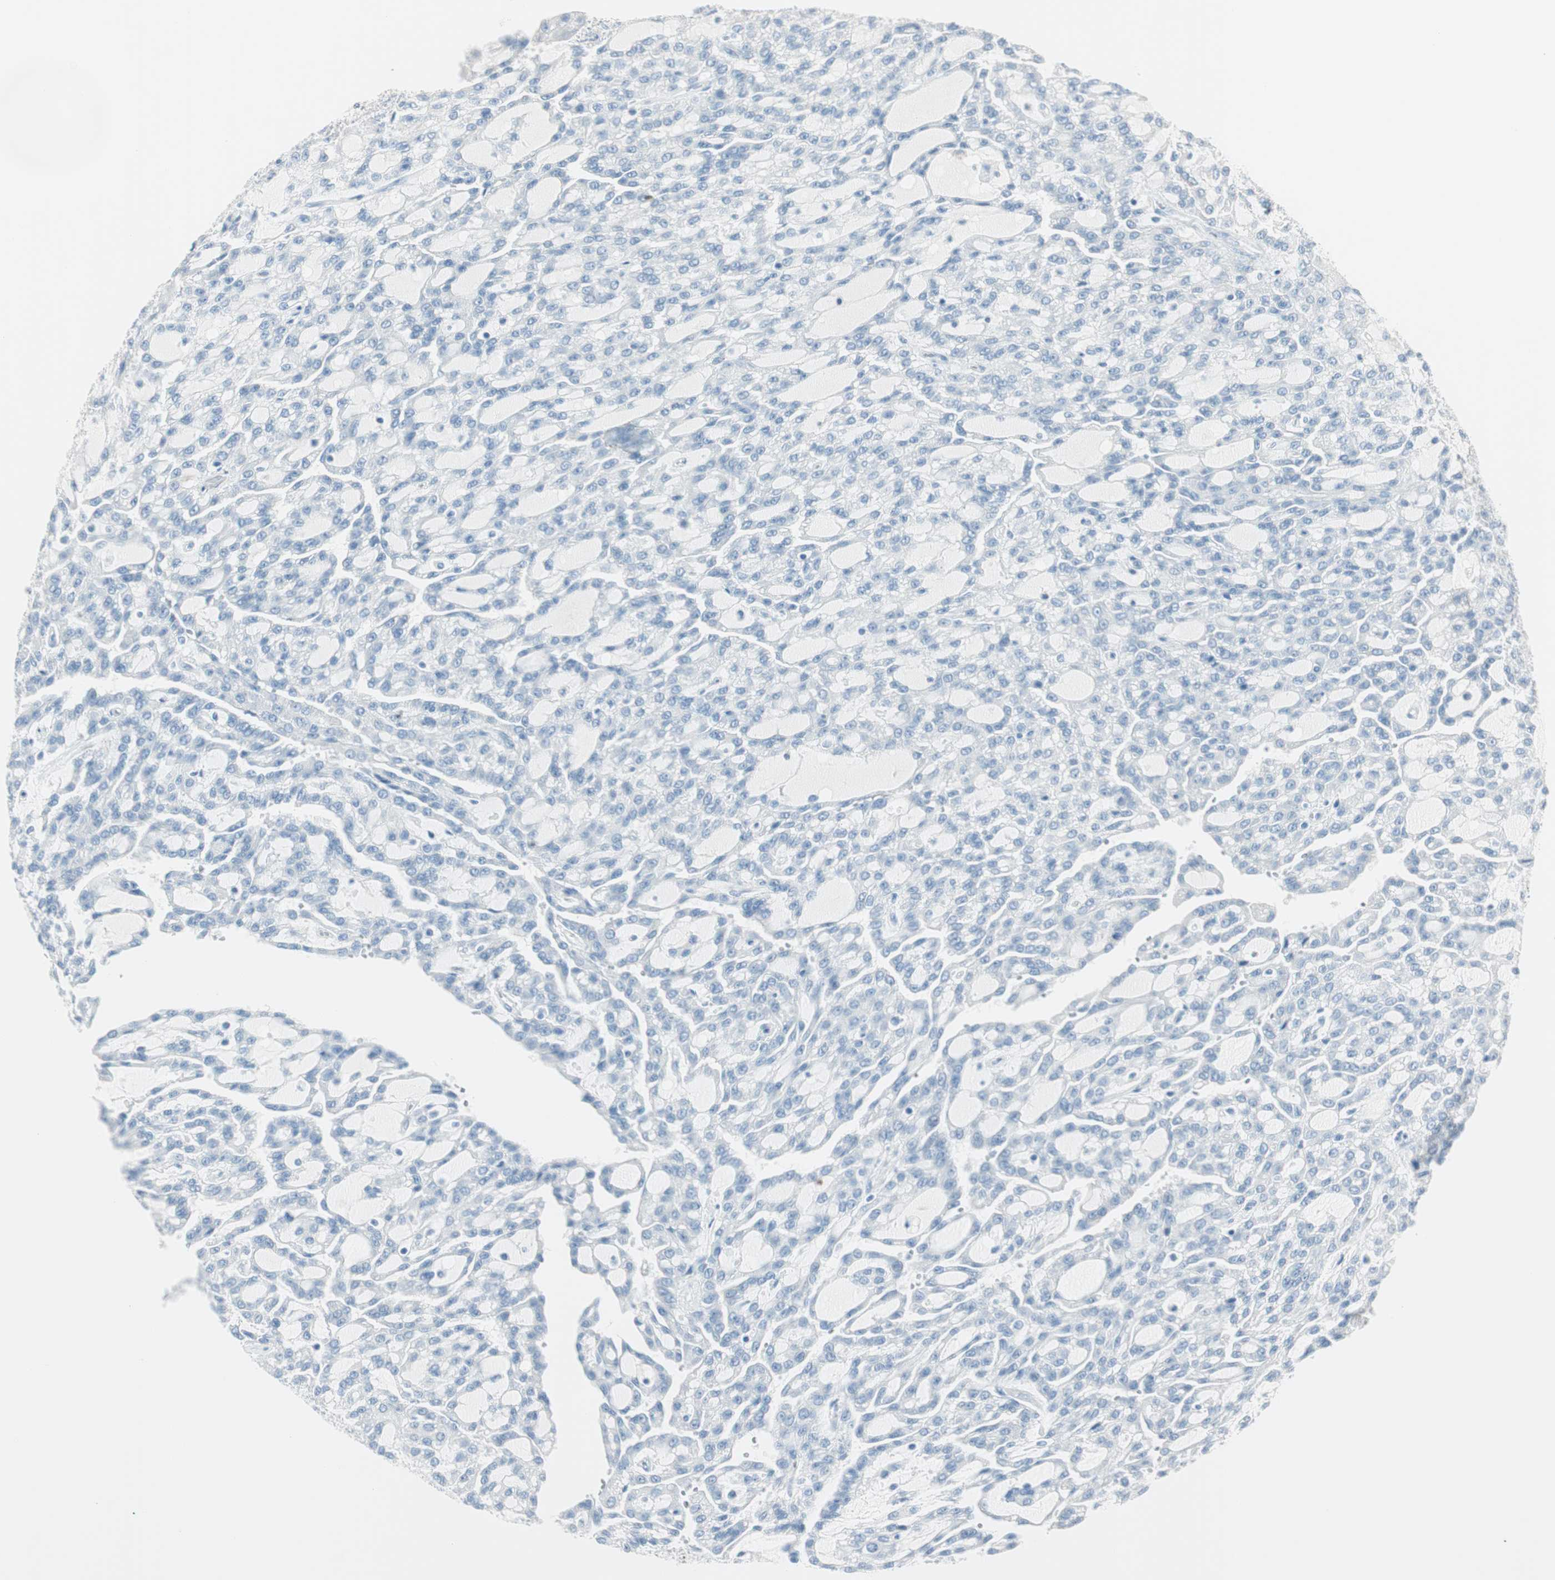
{"staining": {"intensity": "negative", "quantity": "none", "location": "none"}, "tissue": "renal cancer", "cell_type": "Tumor cells", "image_type": "cancer", "snomed": [{"axis": "morphology", "description": "Adenocarcinoma, NOS"}, {"axis": "topography", "description": "Kidney"}], "caption": "Human adenocarcinoma (renal) stained for a protein using IHC reveals no positivity in tumor cells.", "gene": "GNAO1", "patient": {"sex": "male", "age": 63}}